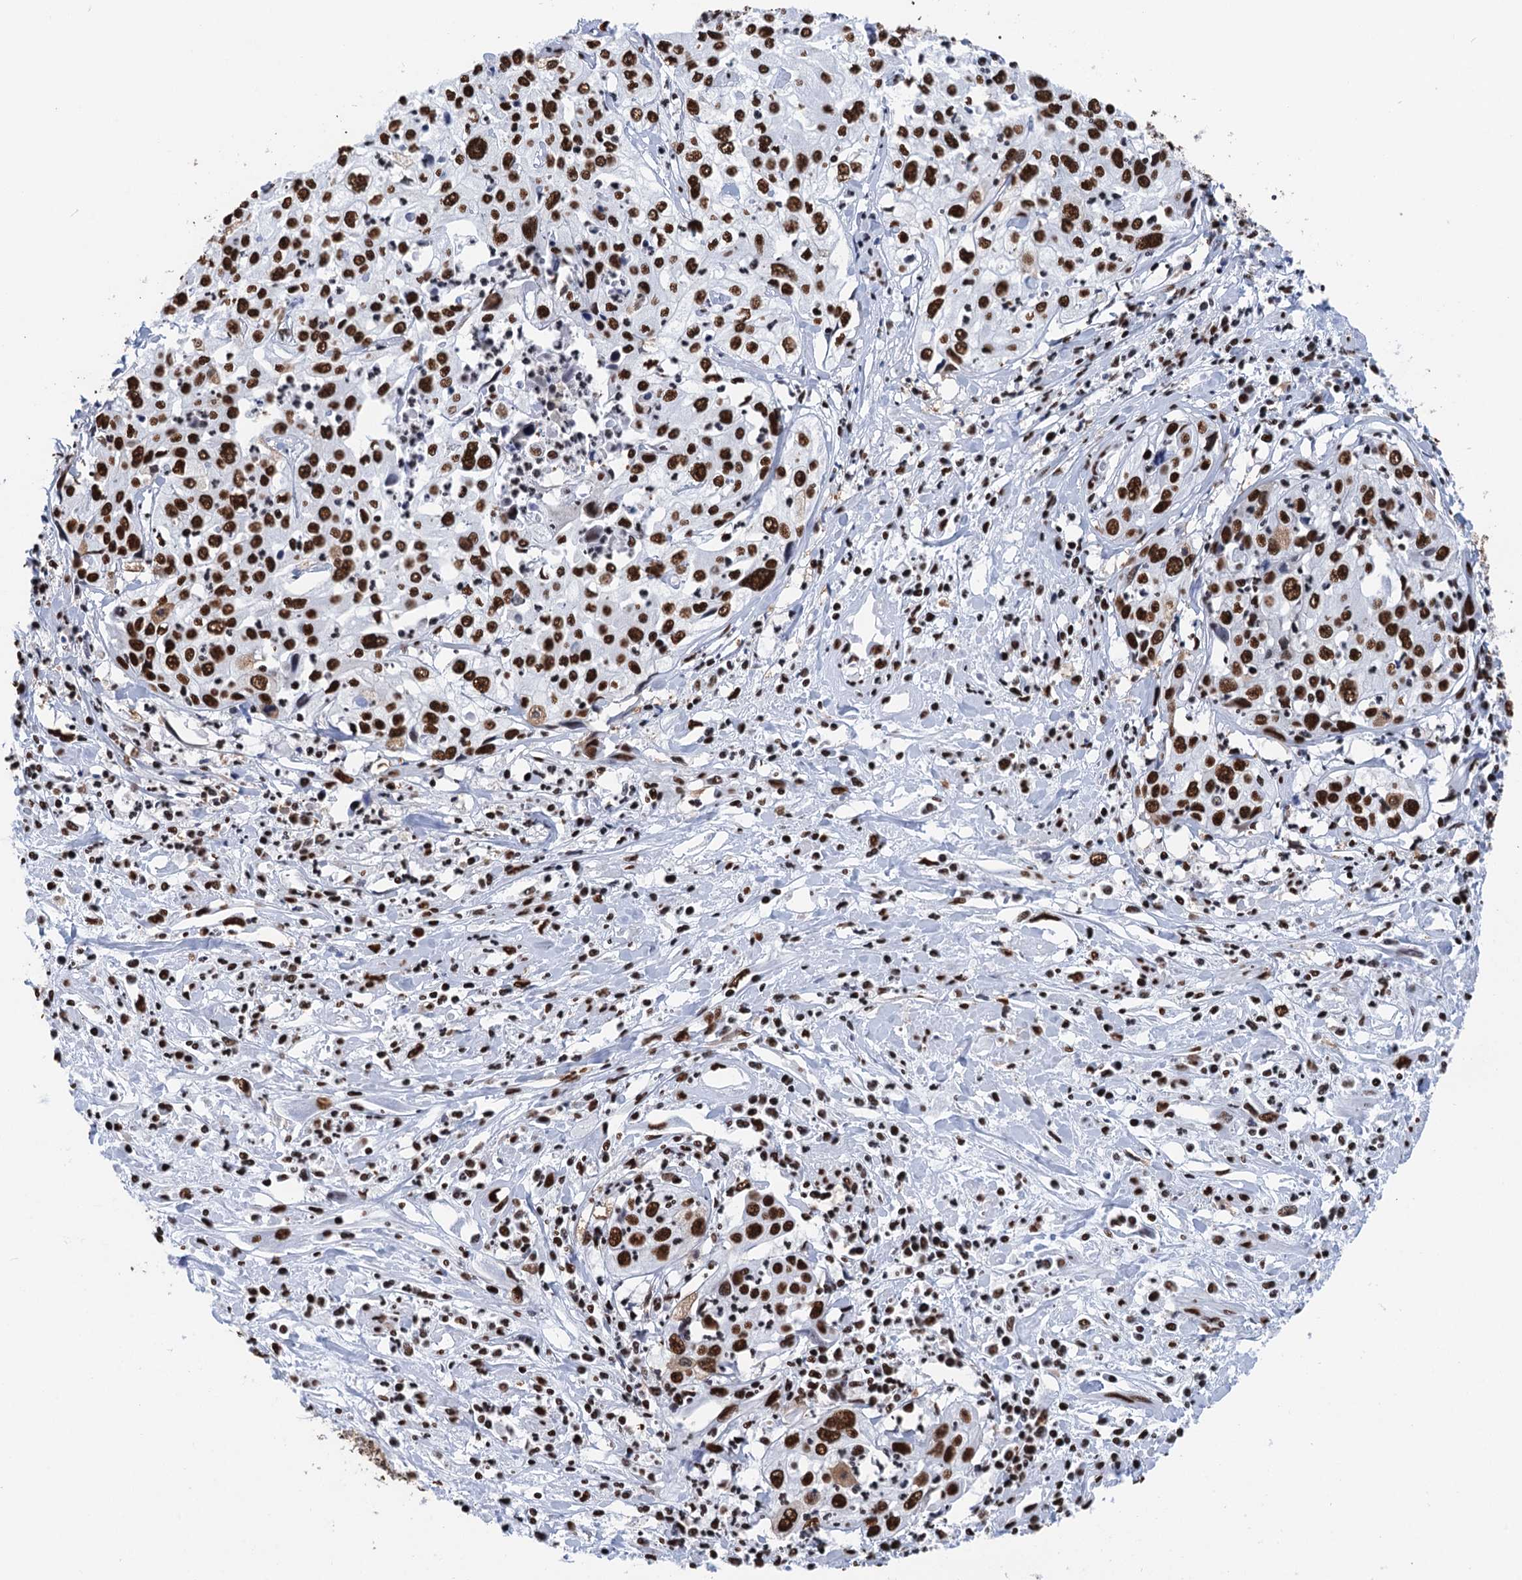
{"staining": {"intensity": "strong", "quantity": ">75%", "location": "nuclear"}, "tissue": "cervical cancer", "cell_type": "Tumor cells", "image_type": "cancer", "snomed": [{"axis": "morphology", "description": "Squamous cell carcinoma, NOS"}, {"axis": "topography", "description": "Cervix"}], "caption": "Immunohistochemical staining of cervical squamous cell carcinoma exhibits strong nuclear protein positivity in about >75% of tumor cells.", "gene": "UBA2", "patient": {"sex": "female", "age": 31}}